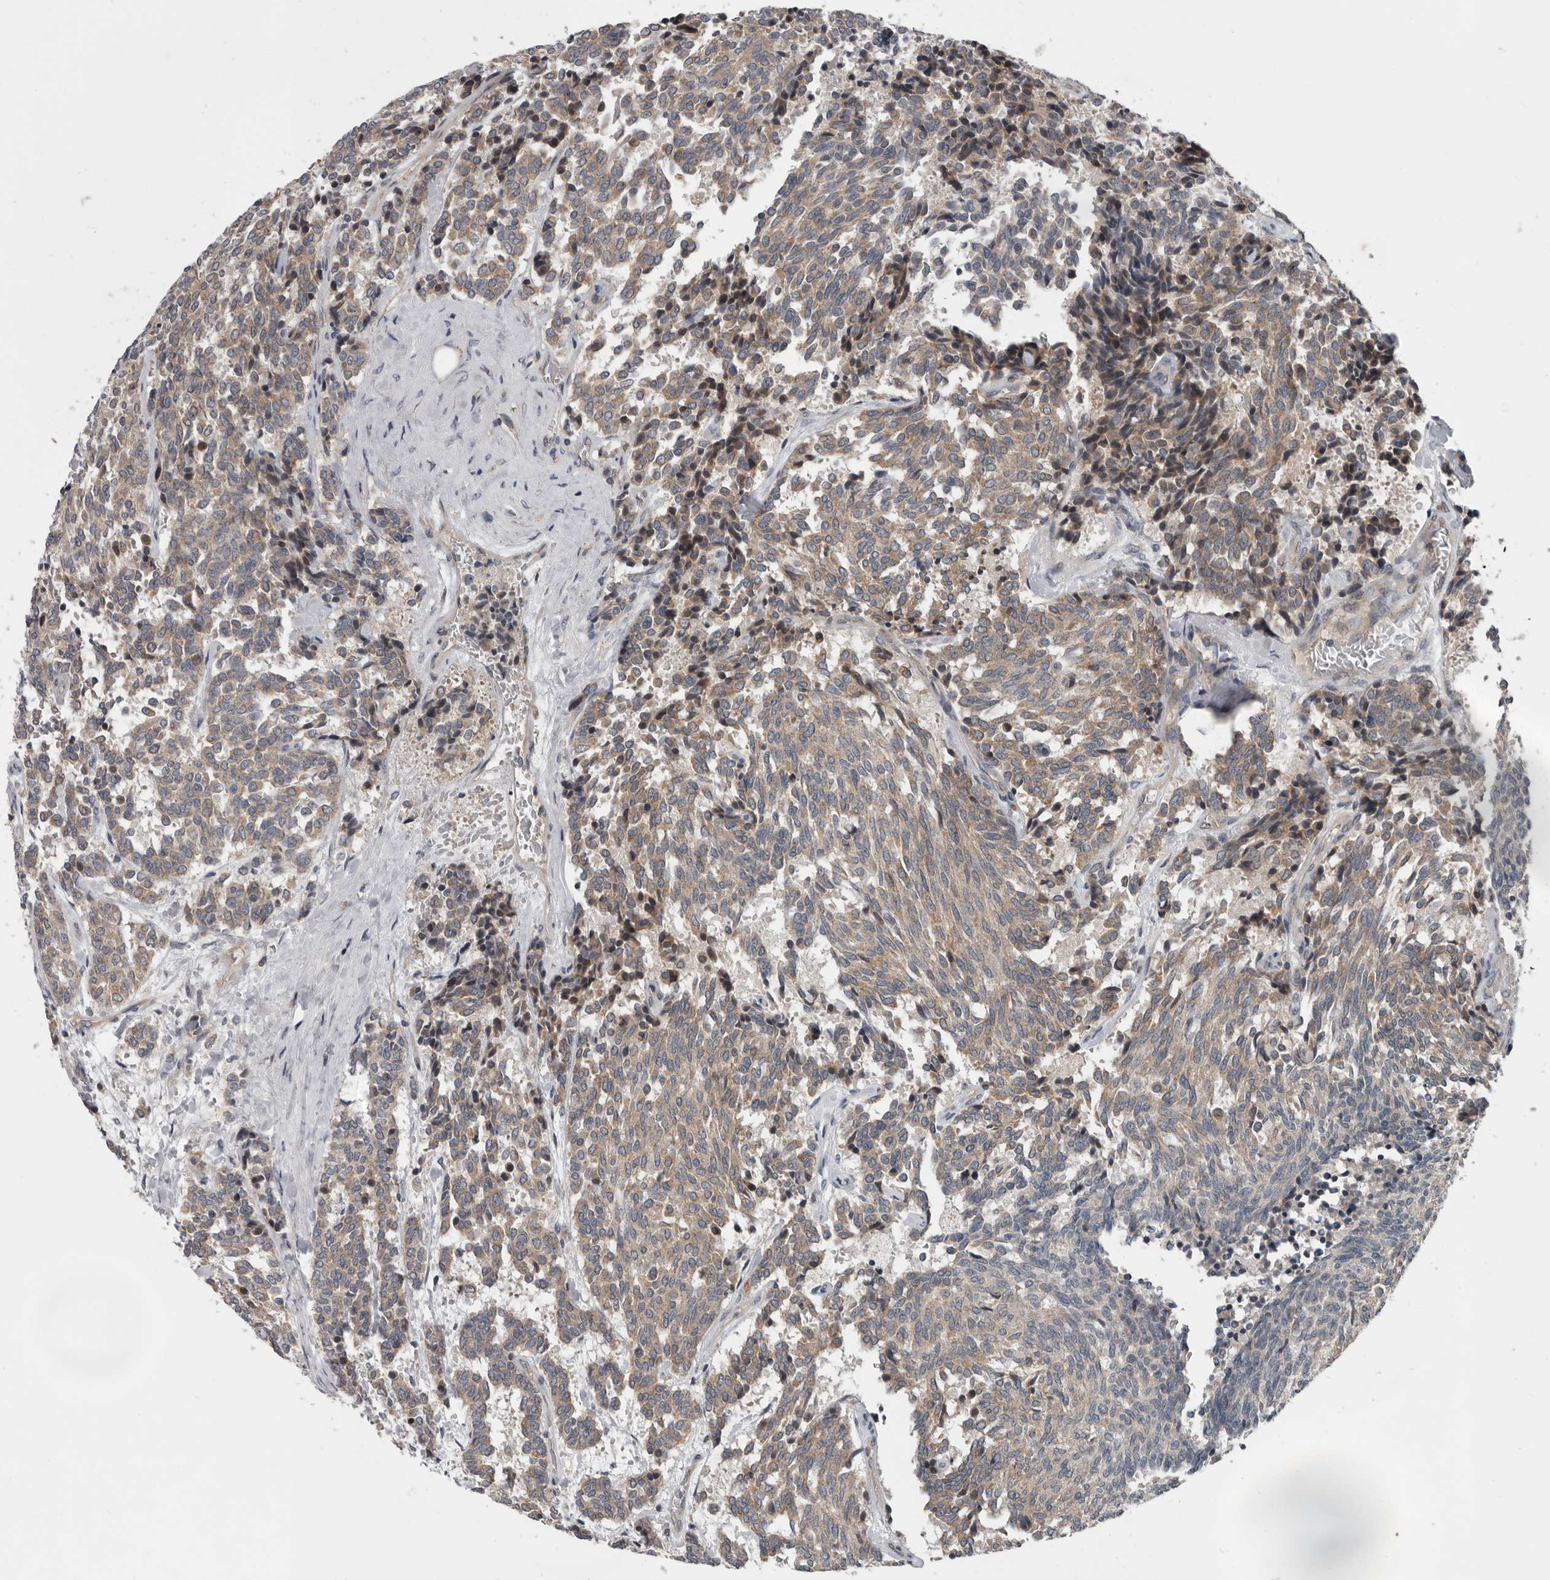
{"staining": {"intensity": "weak", "quantity": ">75%", "location": "cytoplasmic/membranous"}, "tissue": "carcinoid", "cell_type": "Tumor cells", "image_type": "cancer", "snomed": [{"axis": "morphology", "description": "Carcinoid, malignant, NOS"}, {"axis": "topography", "description": "Pancreas"}], "caption": "Immunohistochemistry of carcinoid (malignant) demonstrates low levels of weak cytoplasmic/membranous staining in approximately >75% of tumor cells. The protein of interest is stained brown, and the nuclei are stained in blue (DAB IHC with brightfield microscopy, high magnification).", "gene": "TMEM199", "patient": {"sex": "female", "age": 54}}